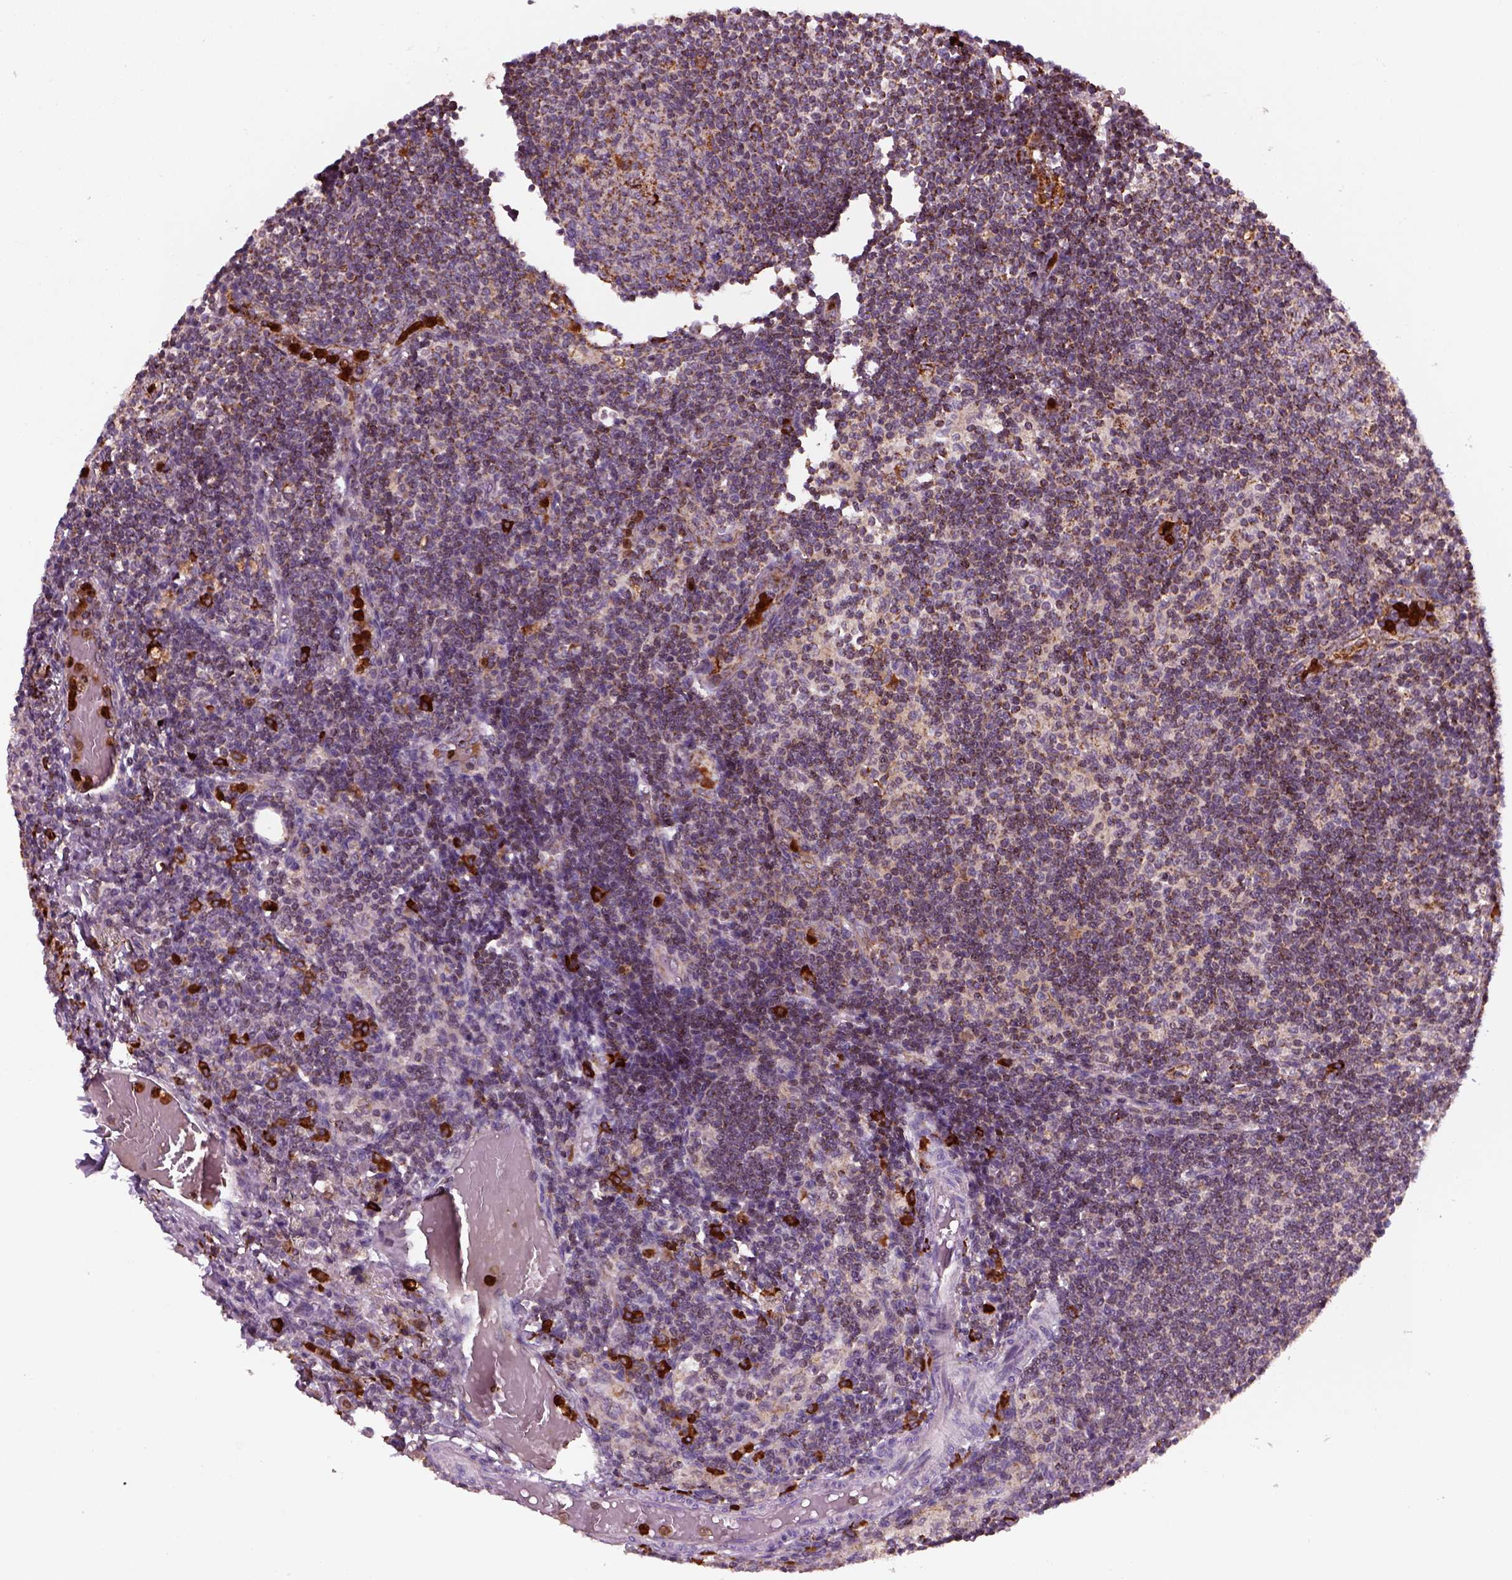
{"staining": {"intensity": "moderate", "quantity": ">75%", "location": "cytoplasmic/membranous"}, "tissue": "lymph node", "cell_type": "Germinal center cells", "image_type": "normal", "snomed": [{"axis": "morphology", "description": "Normal tissue, NOS"}, {"axis": "topography", "description": "Lymph node"}], "caption": "This image displays IHC staining of benign lymph node, with medium moderate cytoplasmic/membranous expression in about >75% of germinal center cells.", "gene": "NUDT16L1", "patient": {"sex": "female", "age": 69}}